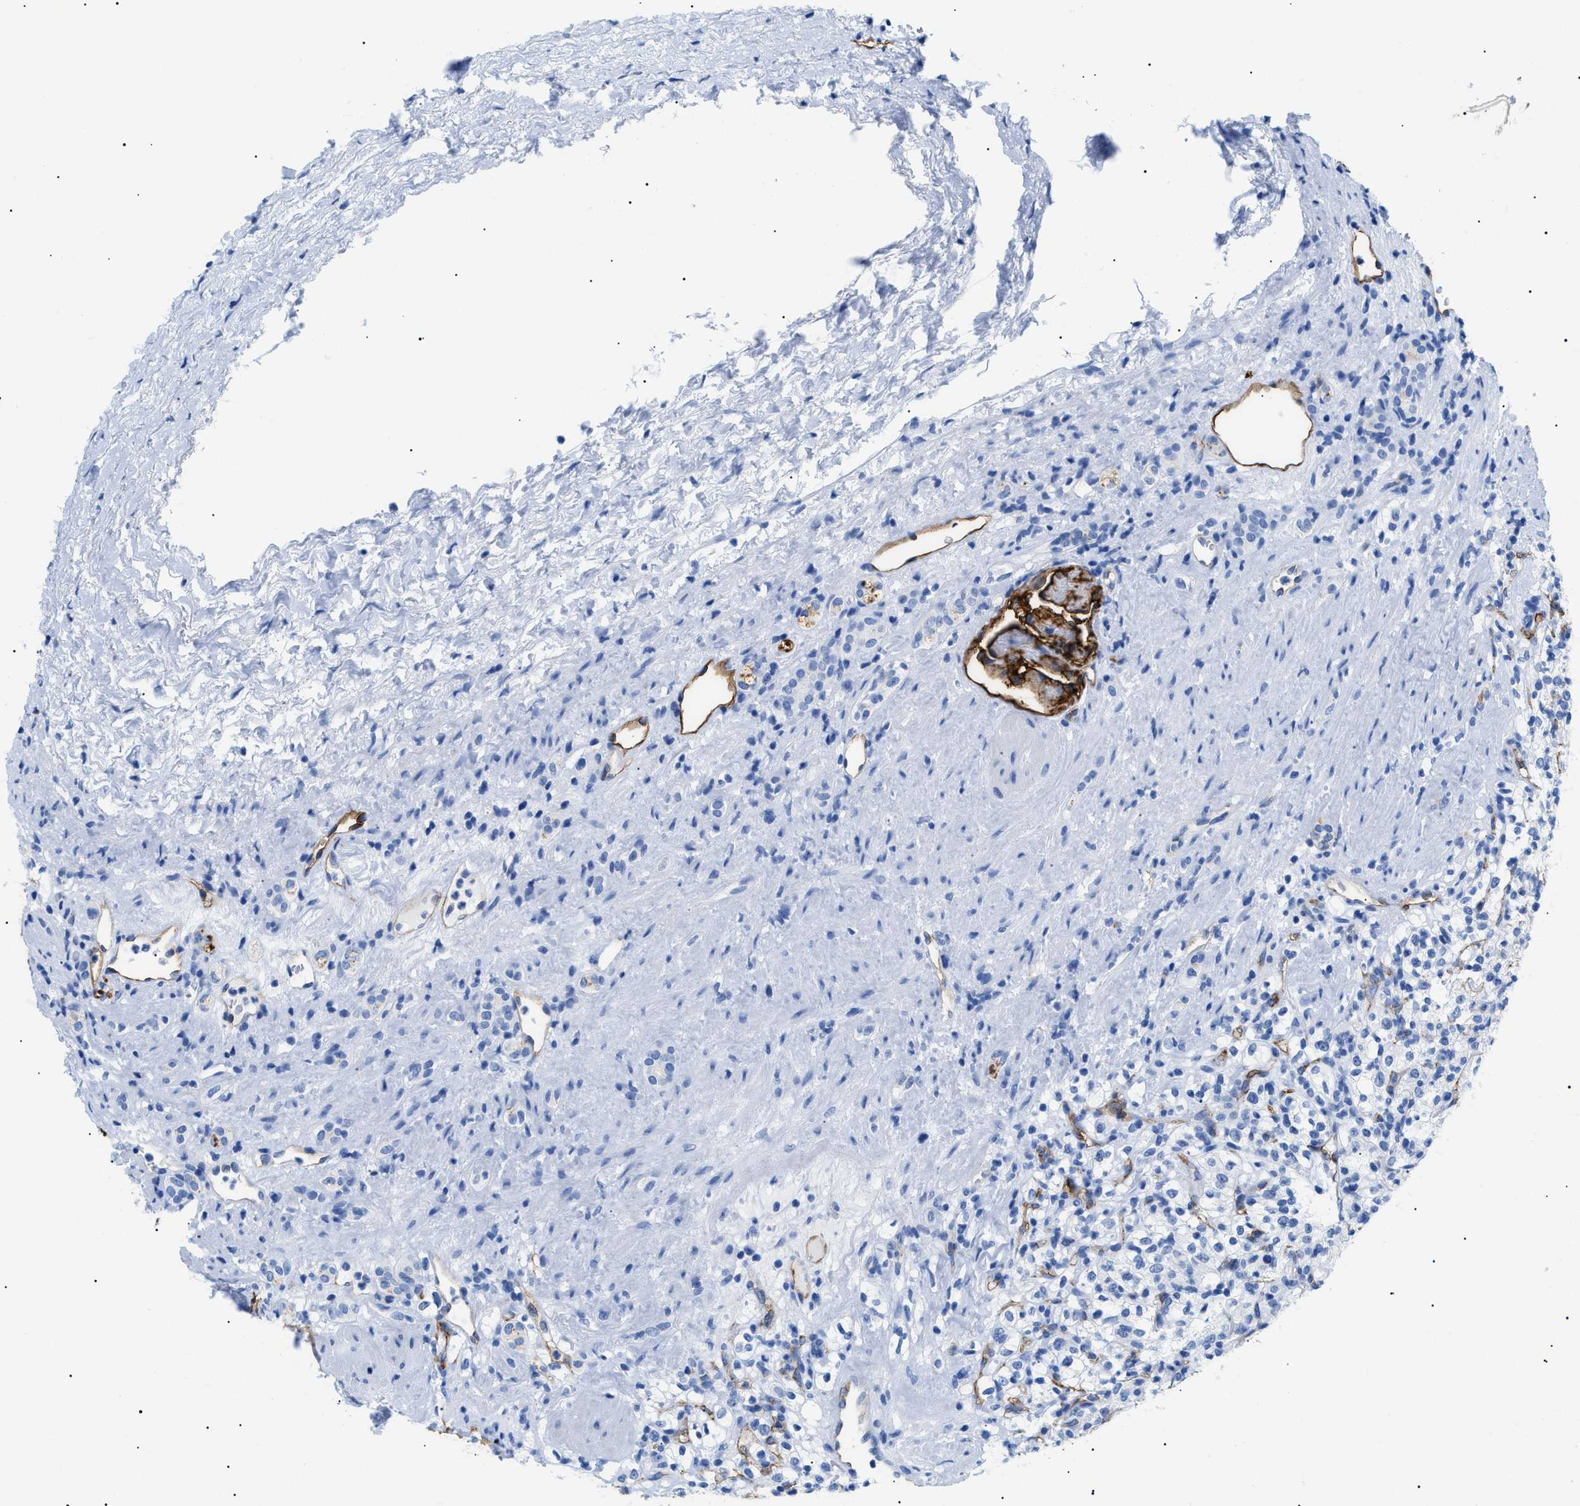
{"staining": {"intensity": "negative", "quantity": "none", "location": "none"}, "tissue": "renal cancer", "cell_type": "Tumor cells", "image_type": "cancer", "snomed": [{"axis": "morphology", "description": "Normal tissue, NOS"}, {"axis": "morphology", "description": "Adenocarcinoma, NOS"}, {"axis": "topography", "description": "Kidney"}], "caption": "Immunohistochemistry photomicrograph of neoplastic tissue: adenocarcinoma (renal) stained with DAB exhibits no significant protein staining in tumor cells.", "gene": "PODXL", "patient": {"sex": "female", "age": 72}}